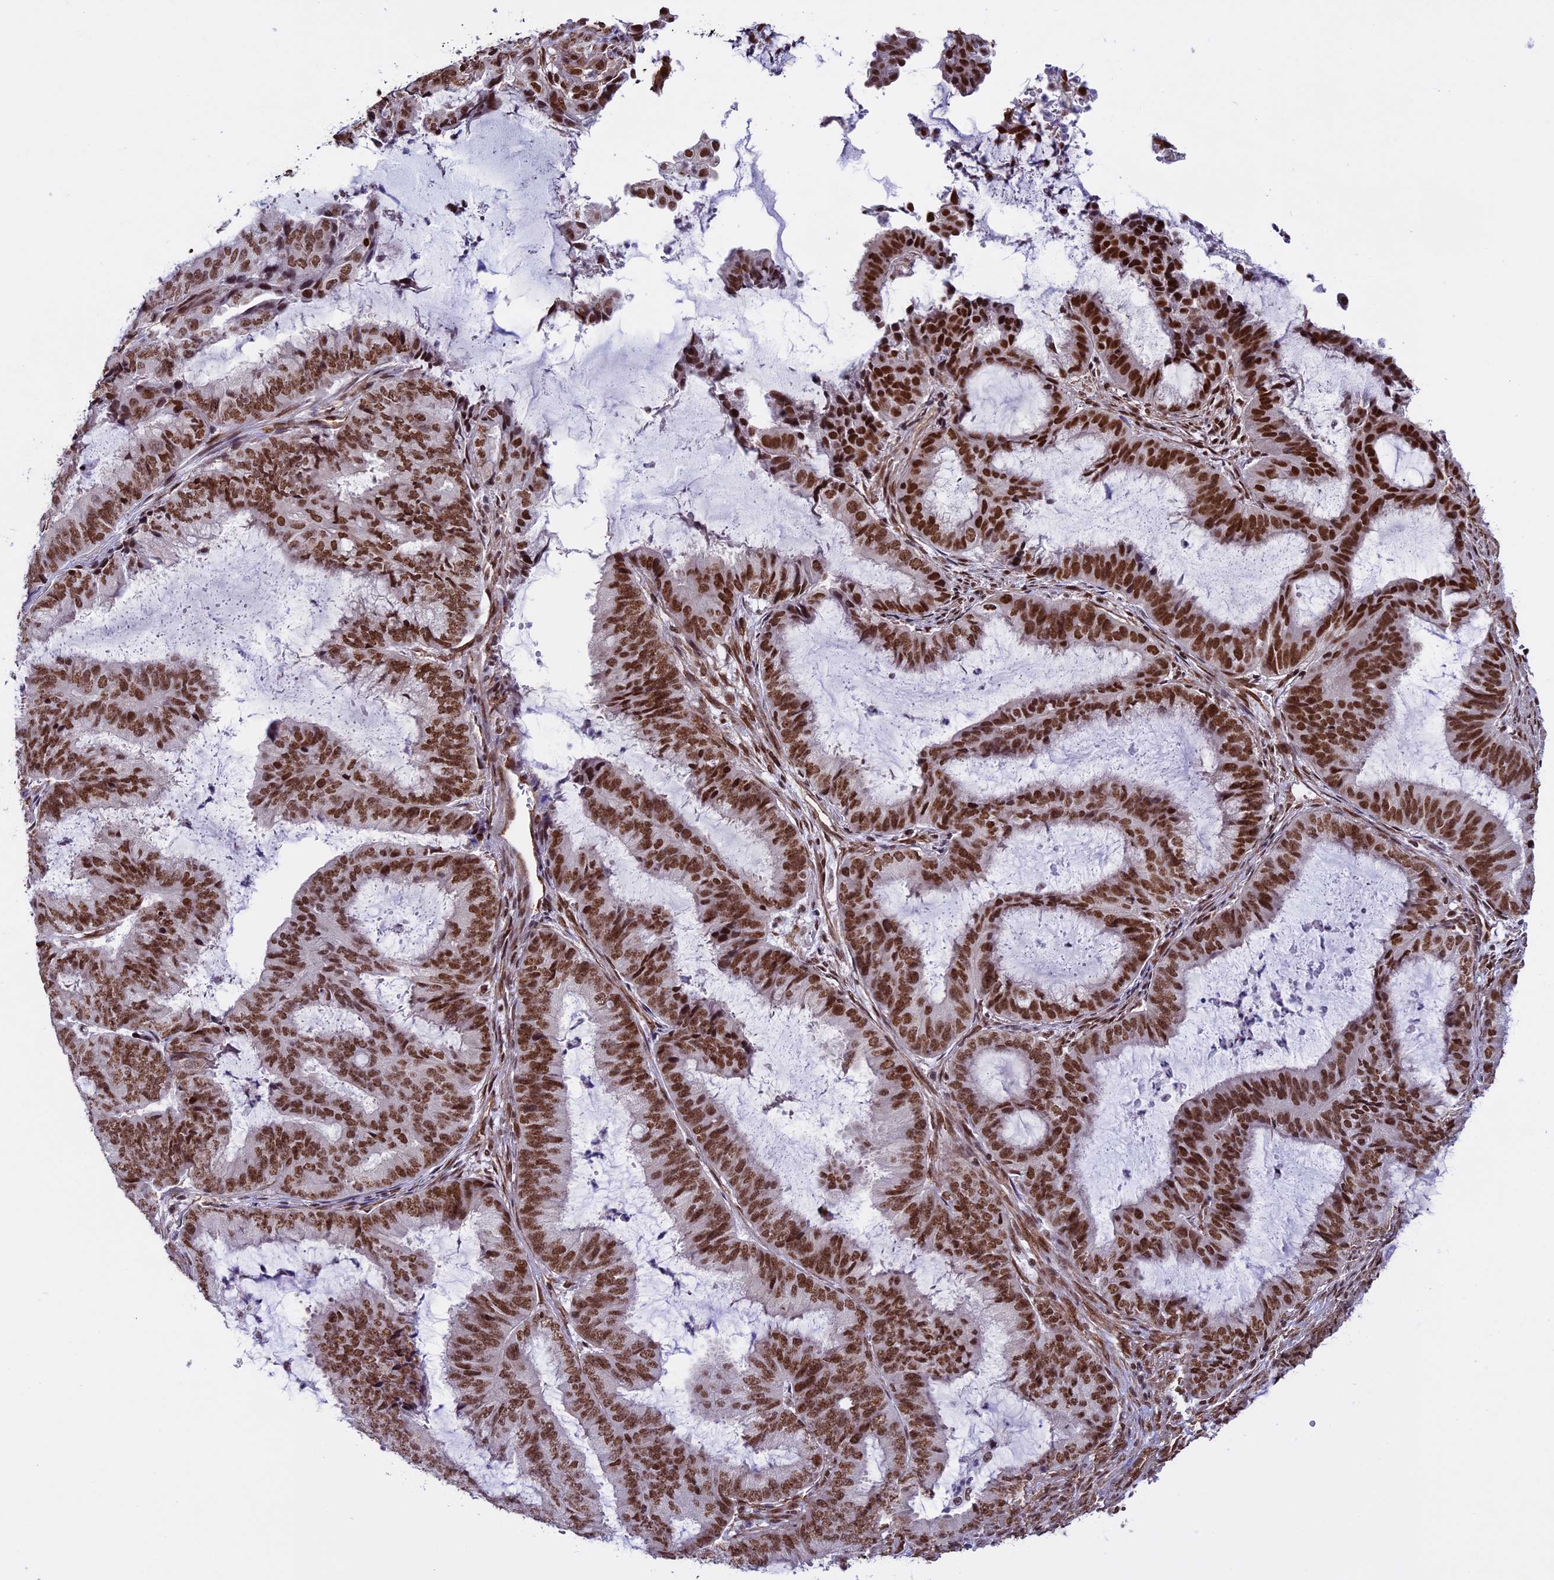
{"staining": {"intensity": "moderate", "quantity": ">75%", "location": "nuclear"}, "tissue": "endometrial cancer", "cell_type": "Tumor cells", "image_type": "cancer", "snomed": [{"axis": "morphology", "description": "Adenocarcinoma, NOS"}, {"axis": "topography", "description": "Endometrium"}], "caption": "Protein analysis of adenocarcinoma (endometrial) tissue demonstrates moderate nuclear positivity in about >75% of tumor cells.", "gene": "MPHOSPH8", "patient": {"sex": "female", "age": 51}}